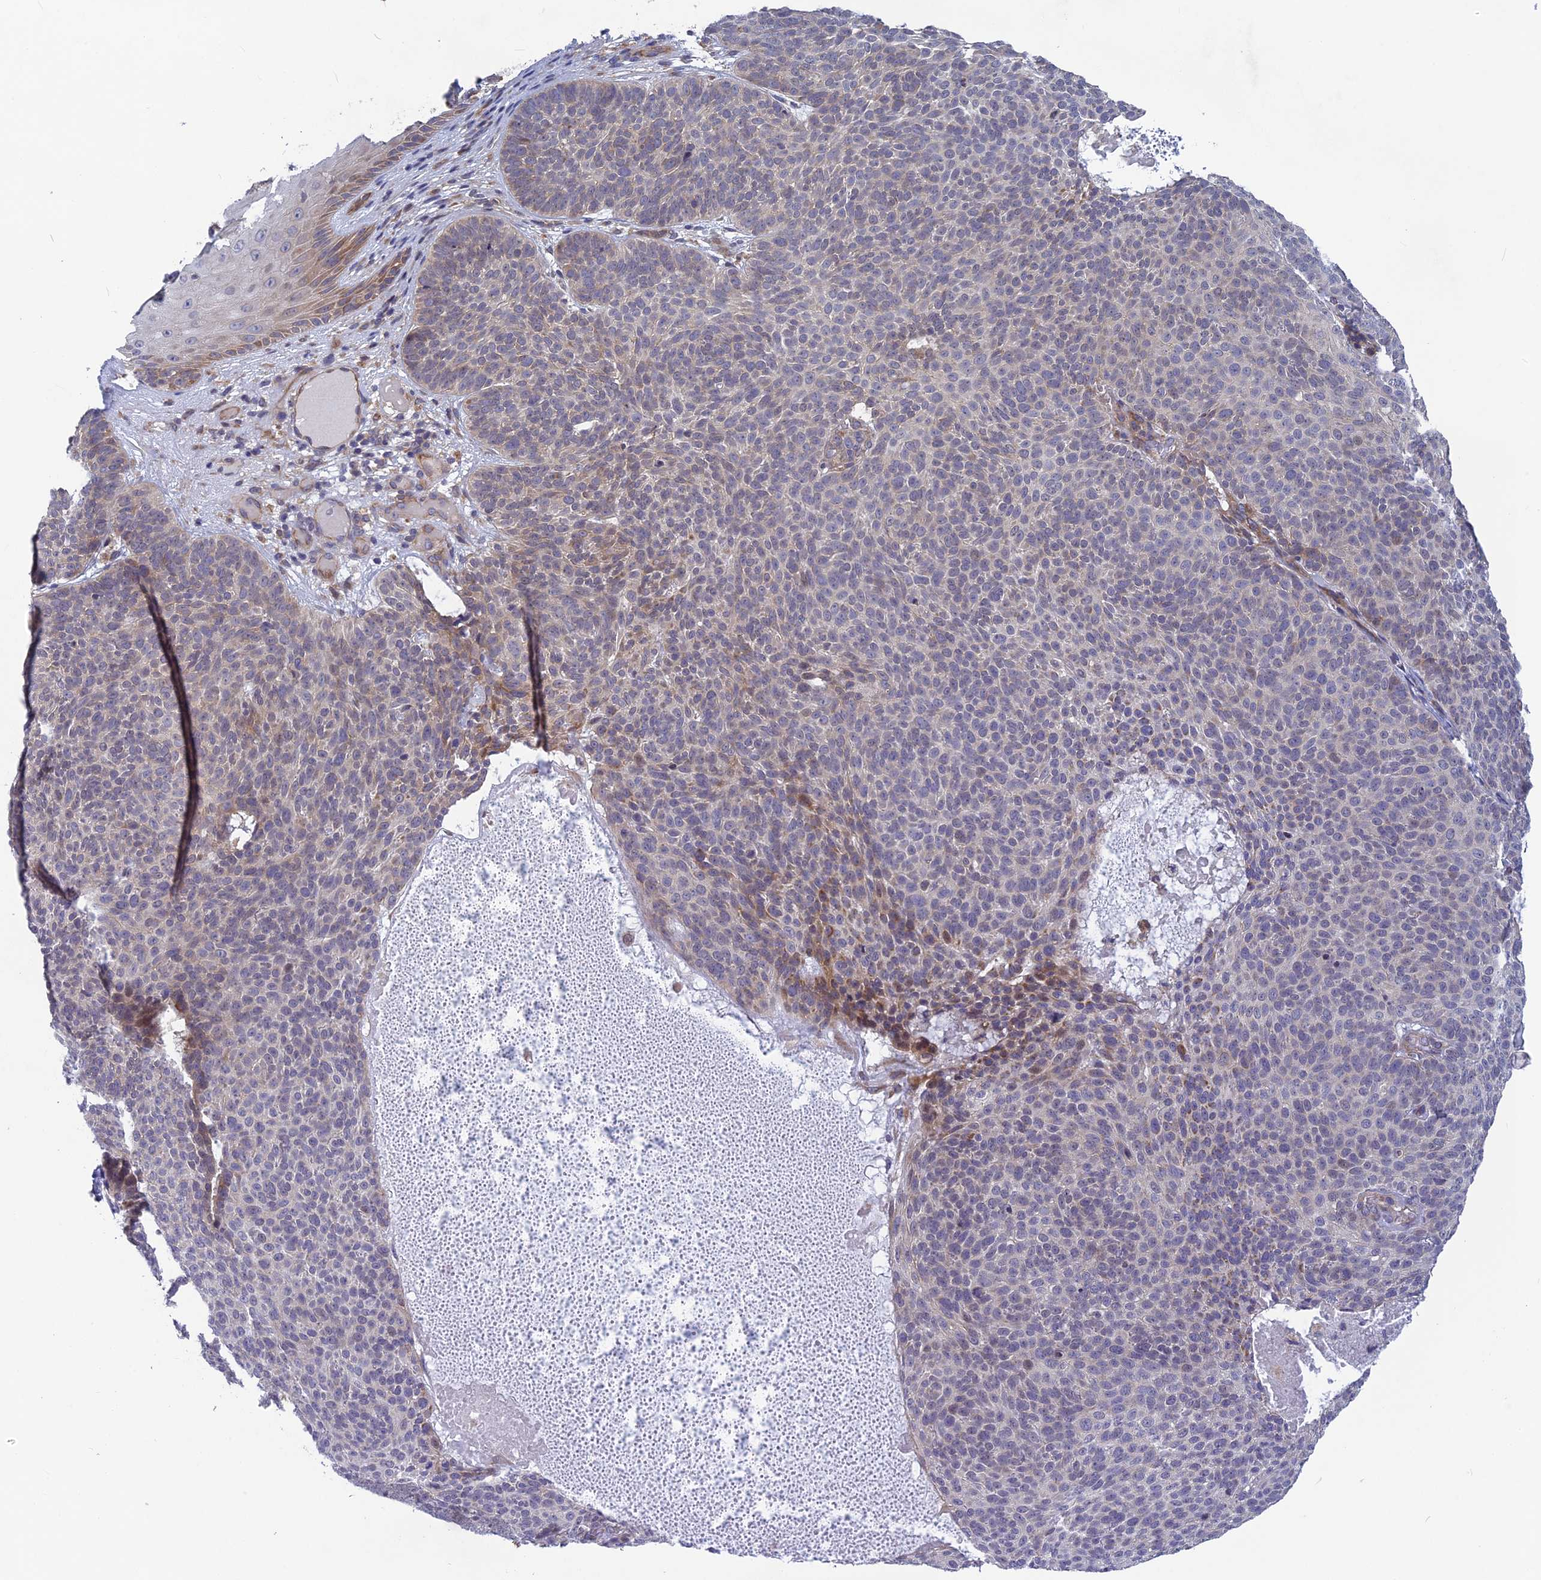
{"staining": {"intensity": "moderate", "quantity": "<25%", "location": "cytoplasmic/membranous"}, "tissue": "skin cancer", "cell_type": "Tumor cells", "image_type": "cancer", "snomed": [{"axis": "morphology", "description": "Basal cell carcinoma"}, {"axis": "topography", "description": "Skin"}], "caption": "A micrograph showing moderate cytoplasmic/membranous positivity in about <25% of tumor cells in skin cancer (basal cell carcinoma), as visualized by brown immunohistochemical staining.", "gene": "BLTP2", "patient": {"sex": "male", "age": 85}}